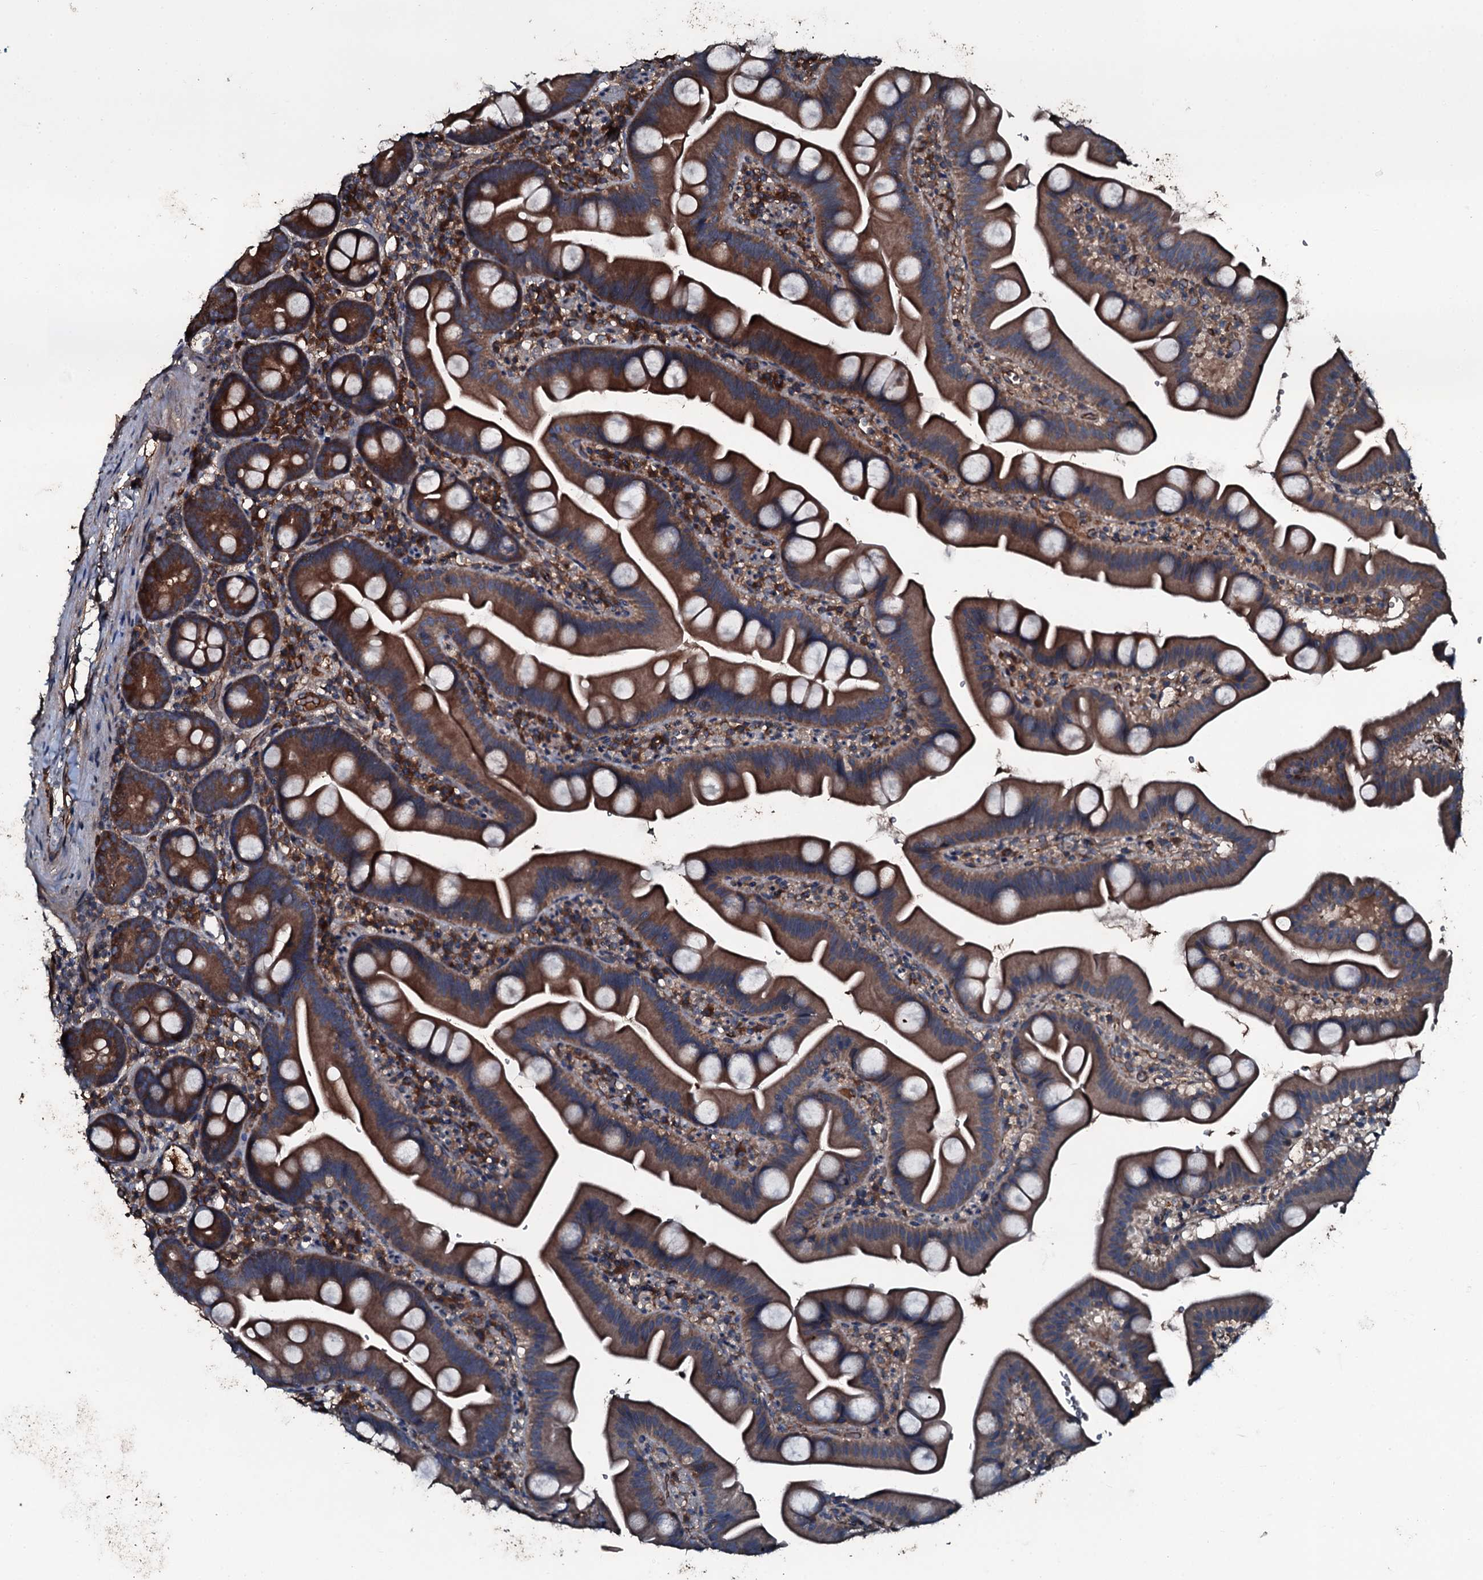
{"staining": {"intensity": "strong", "quantity": ">75%", "location": "cytoplasmic/membranous"}, "tissue": "small intestine", "cell_type": "Glandular cells", "image_type": "normal", "snomed": [{"axis": "morphology", "description": "Normal tissue, NOS"}, {"axis": "topography", "description": "Small intestine"}], "caption": "An image of human small intestine stained for a protein shows strong cytoplasmic/membranous brown staining in glandular cells.", "gene": "AARS1", "patient": {"sex": "female", "age": 68}}